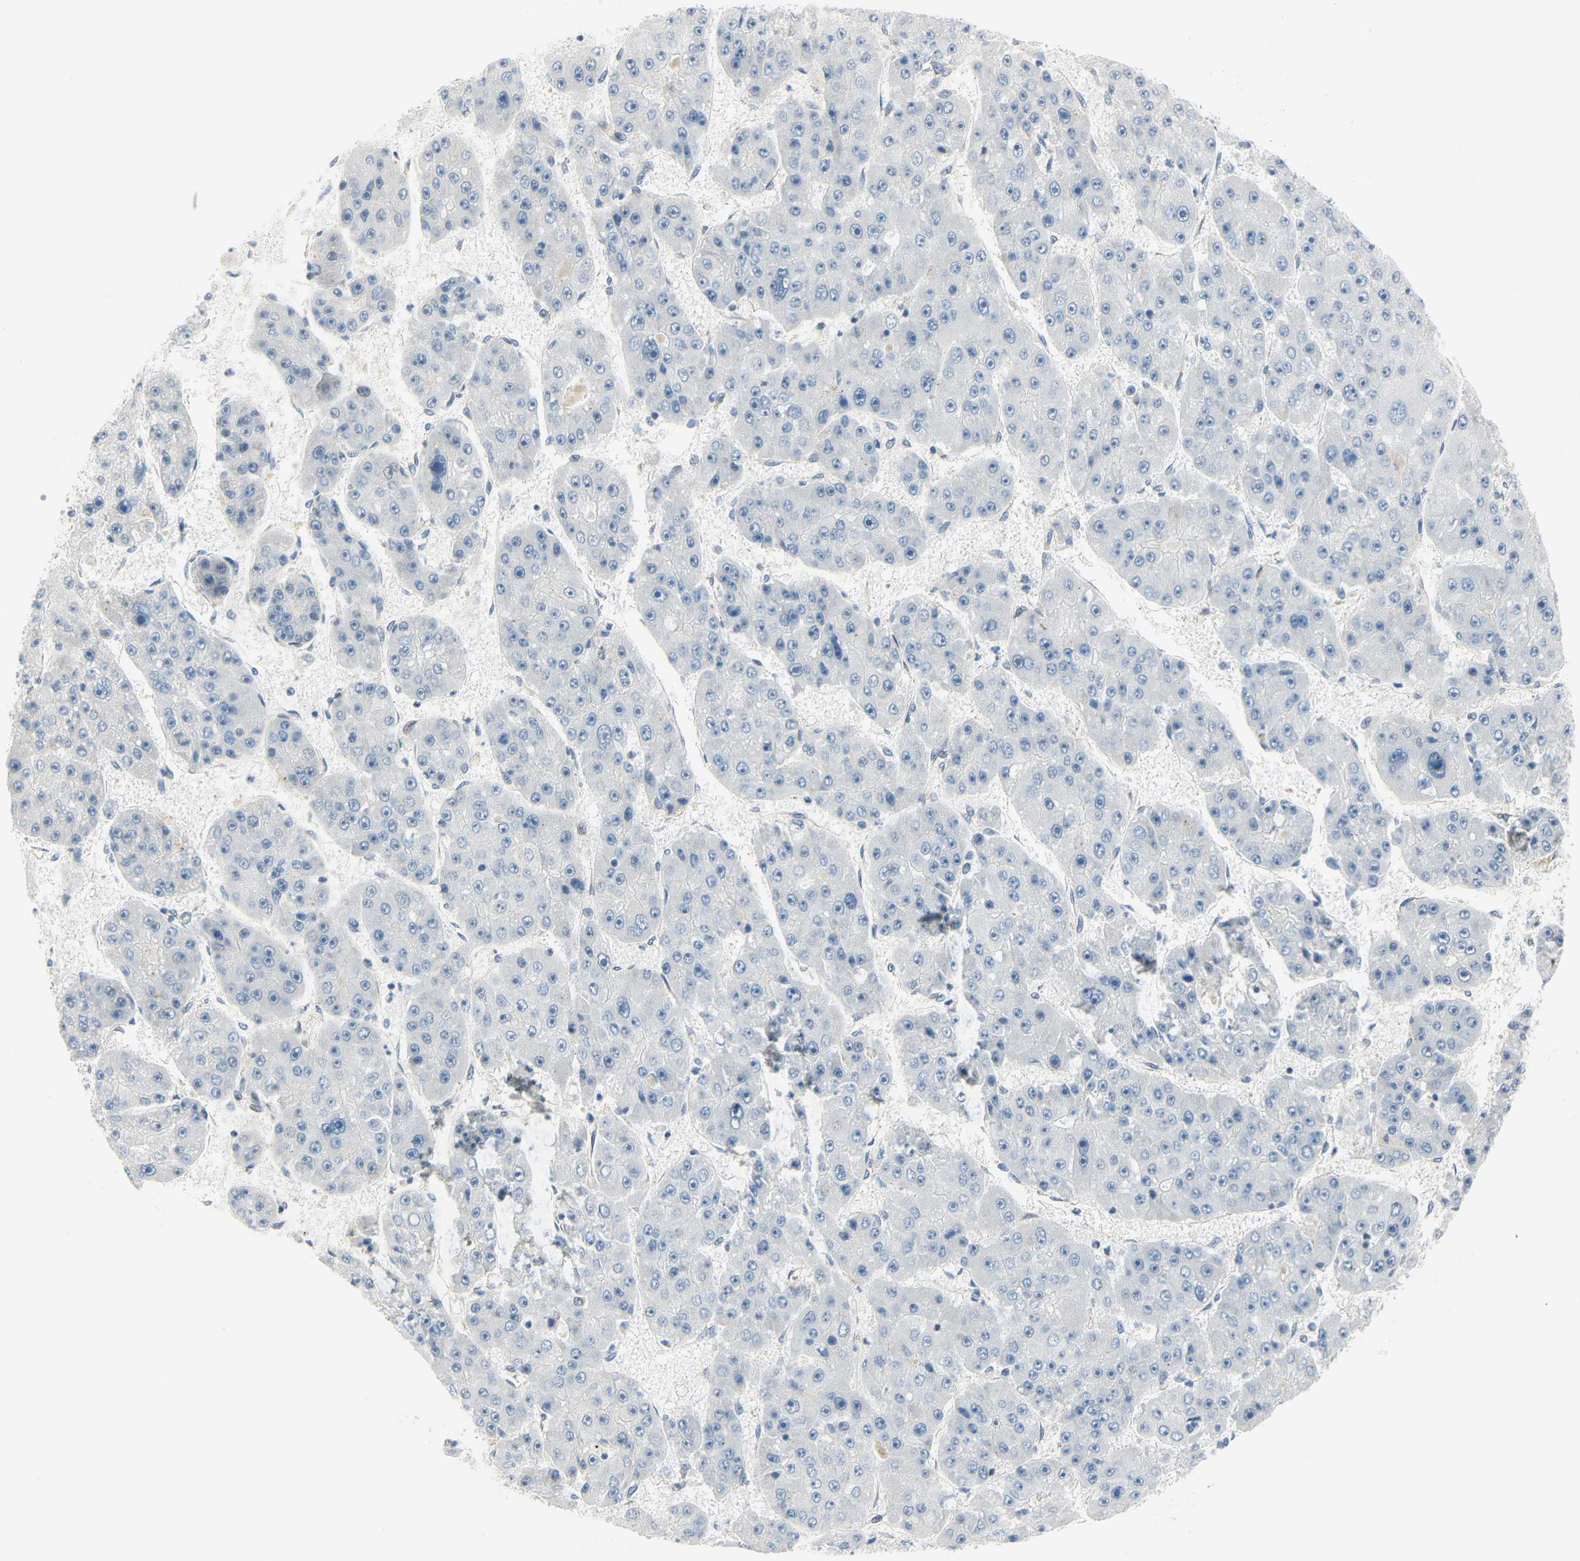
{"staining": {"intensity": "negative", "quantity": "none", "location": "none"}, "tissue": "liver cancer", "cell_type": "Tumor cells", "image_type": "cancer", "snomed": [{"axis": "morphology", "description": "Carcinoma, Hepatocellular, NOS"}, {"axis": "topography", "description": "Liver"}], "caption": "This photomicrograph is of liver cancer stained with IHC to label a protein in brown with the nuclei are counter-stained blue. There is no positivity in tumor cells.", "gene": "IMPG2", "patient": {"sex": "female", "age": 61}}